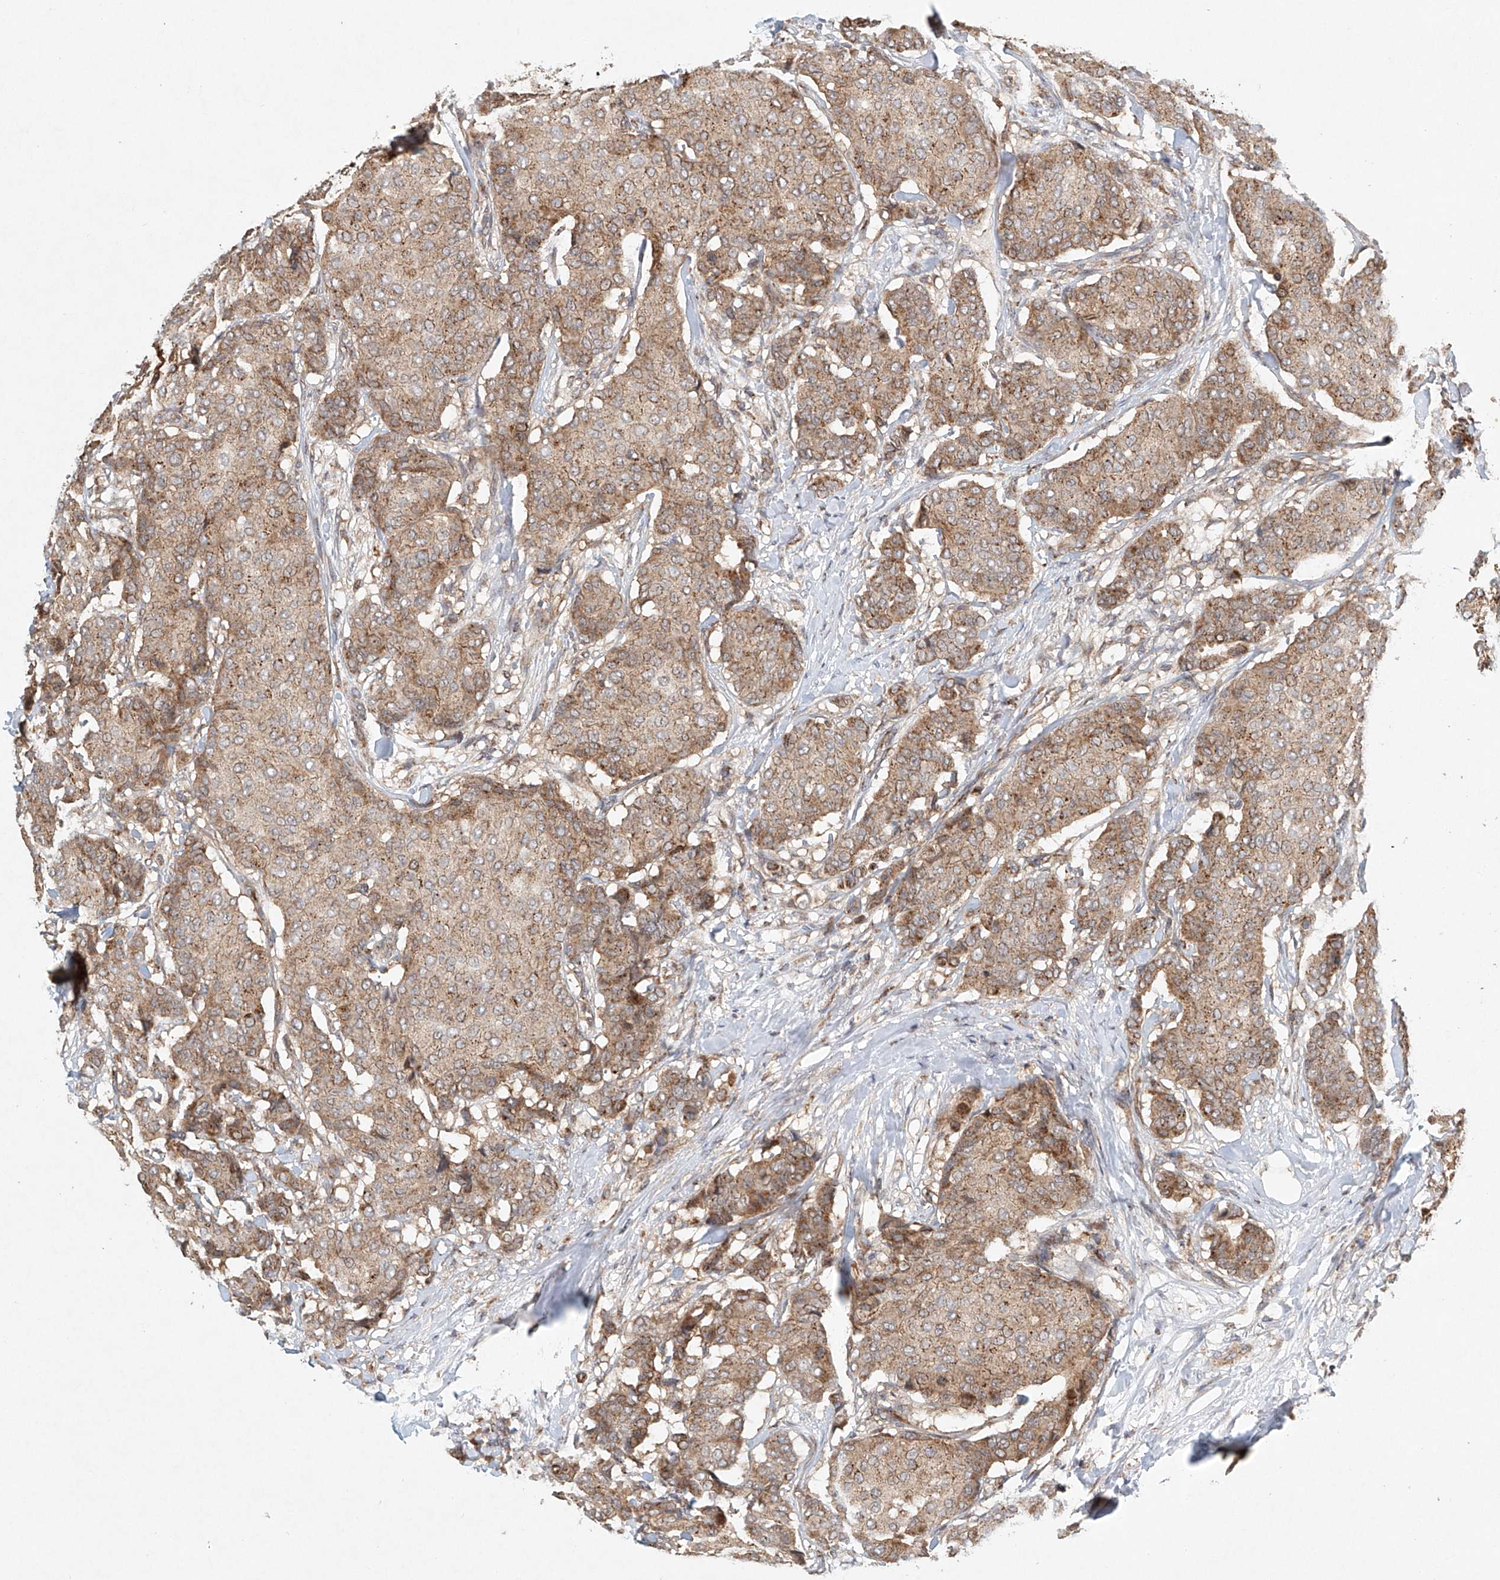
{"staining": {"intensity": "weak", "quantity": ">75%", "location": "cytoplasmic/membranous"}, "tissue": "breast cancer", "cell_type": "Tumor cells", "image_type": "cancer", "snomed": [{"axis": "morphology", "description": "Duct carcinoma"}, {"axis": "topography", "description": "Breast"}], "caption": "Brown immunohistochemical staining in breast cancer reveals weak cytoplasmic/membranous expression in about >75% of tumor cells.", "gene": "DCAF11", "patient": {"sex": "female", "age": 75}}